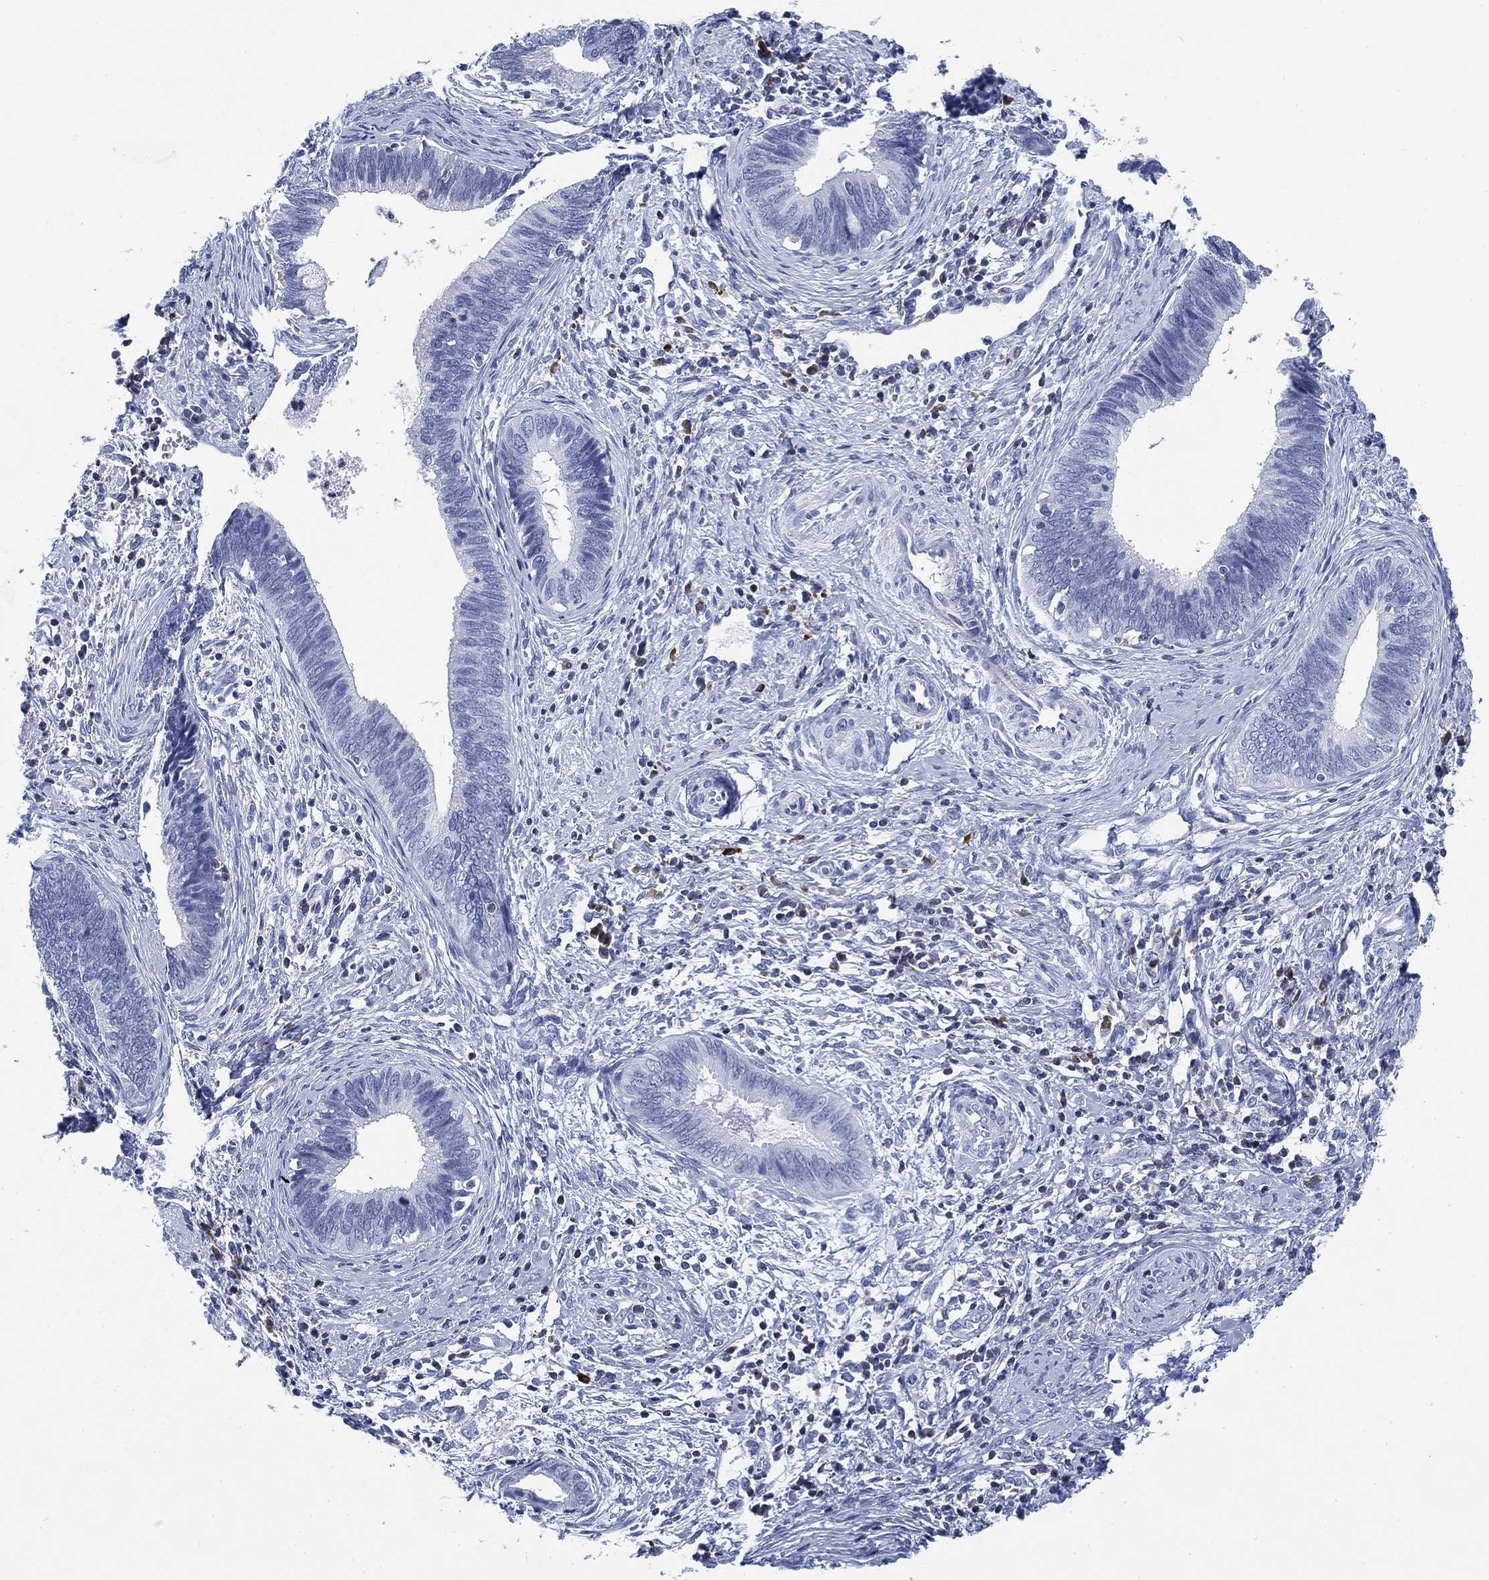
{"staining": {"intensity": "negative", "quantity": "none", "location": "none"}, "tissue": "cervical cancer", "cell_type": "Tumor cells", "image_type": "cancer", "snomed": [{"axis": "morphology", "description": "Adenocarcinoma, NOS"}, {"axis": "topography", "description": "Cervix"}], "caption": "There is no significant staining in tumor cells of adenocarcinoma (cervical).", "gene": "FYB1", "patient": {"sex": "female", "age": 42}}